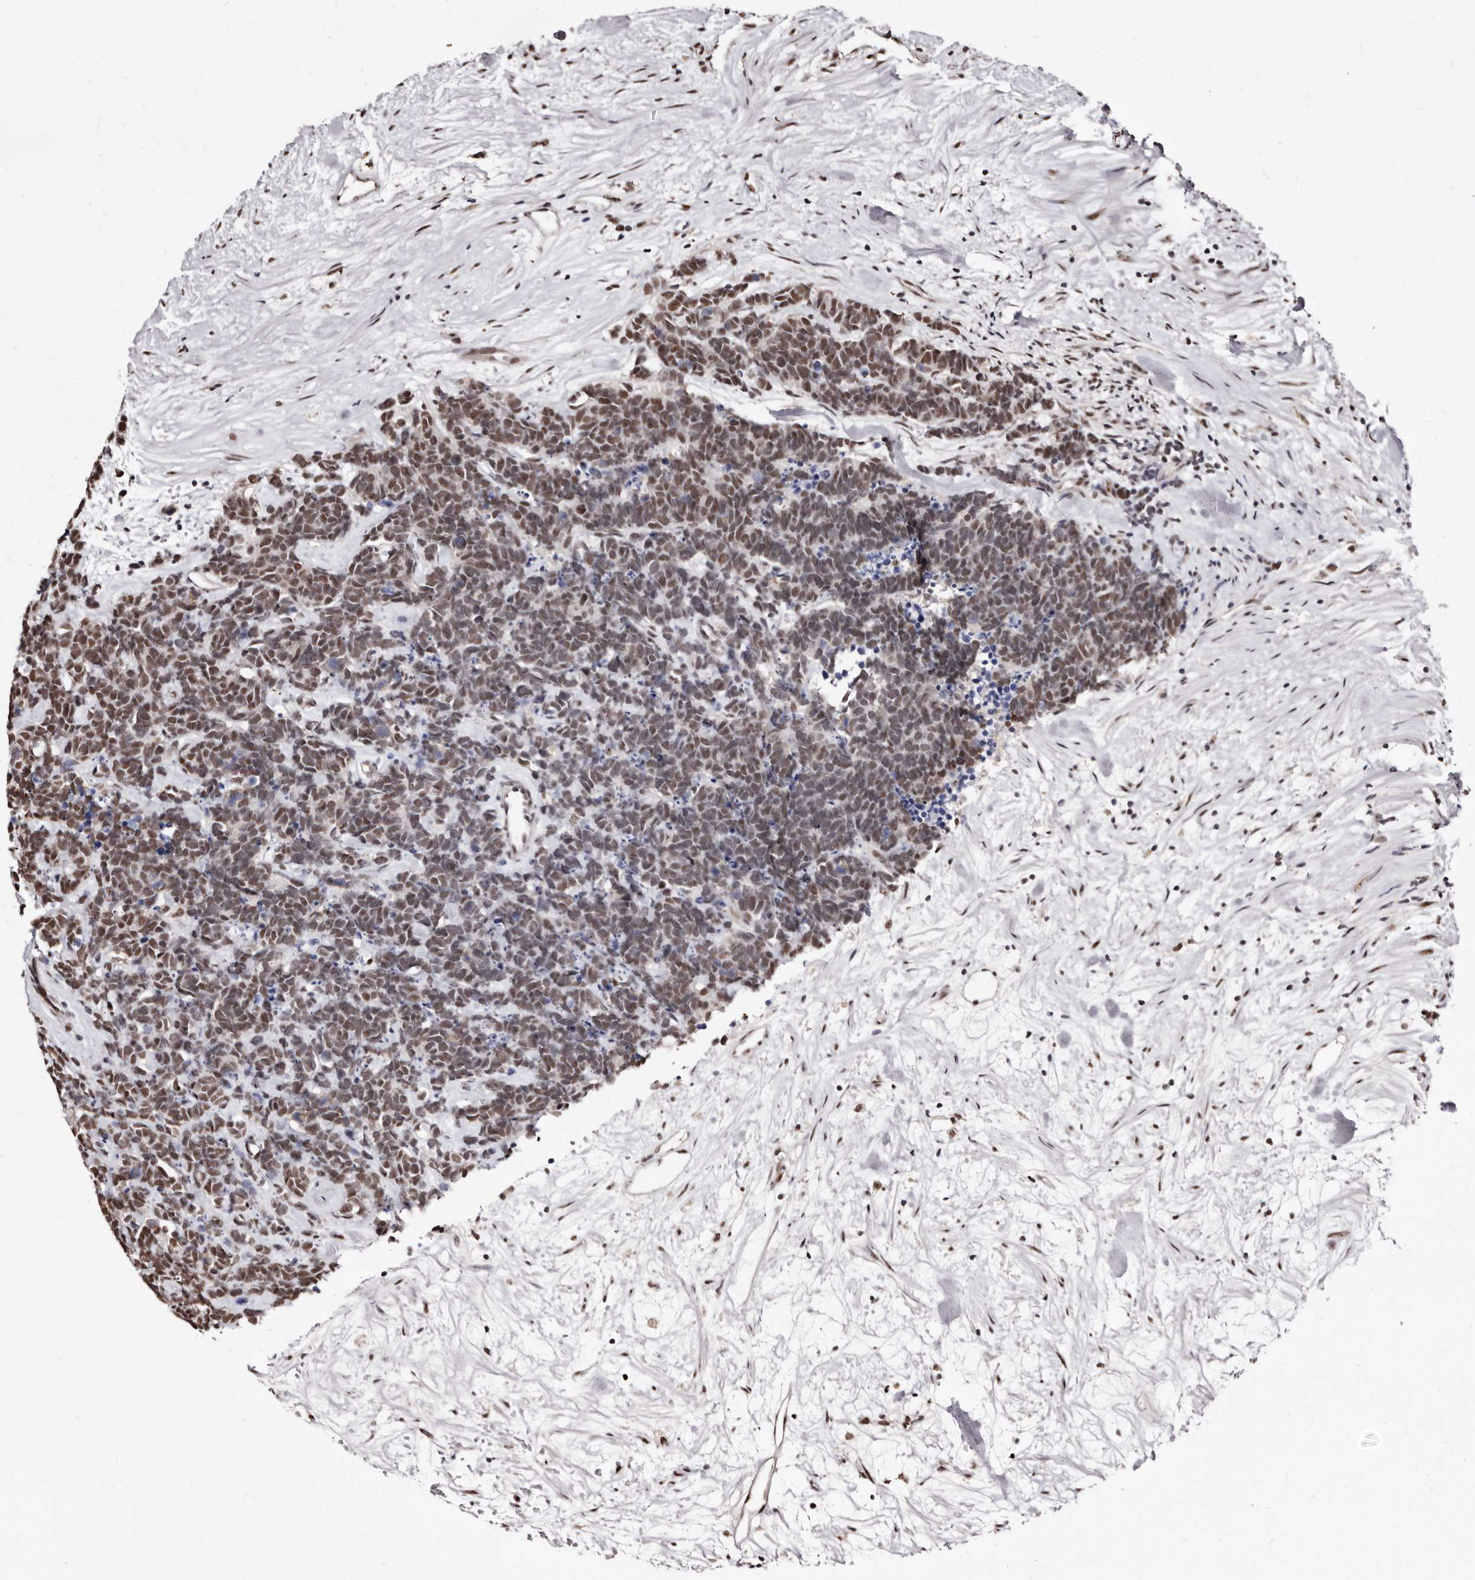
{"staining": {"intensity": "moderate", "quantity": ">75%", "location": "nuclear"}, "tissue": "carcinoid", "cell_type": "Tumor cells", "image_type": "cancer", "snomed": [{"axis": "morphology", "description": "Carcinoma, NOS"}, {"axis": "morphology", "description": "Carcinoid, malignant, NOS"}, {"axis": "topography", "description": "Urinary bladder"}], "caption": "A photomicrograph showing moderate nuclear expression in about >75% of tumor cells in carcinoid, as visualized by brown immunohistochemical staining.", "gene": "ANAPC11", "patient": {"sex": "male", "age": 57}}